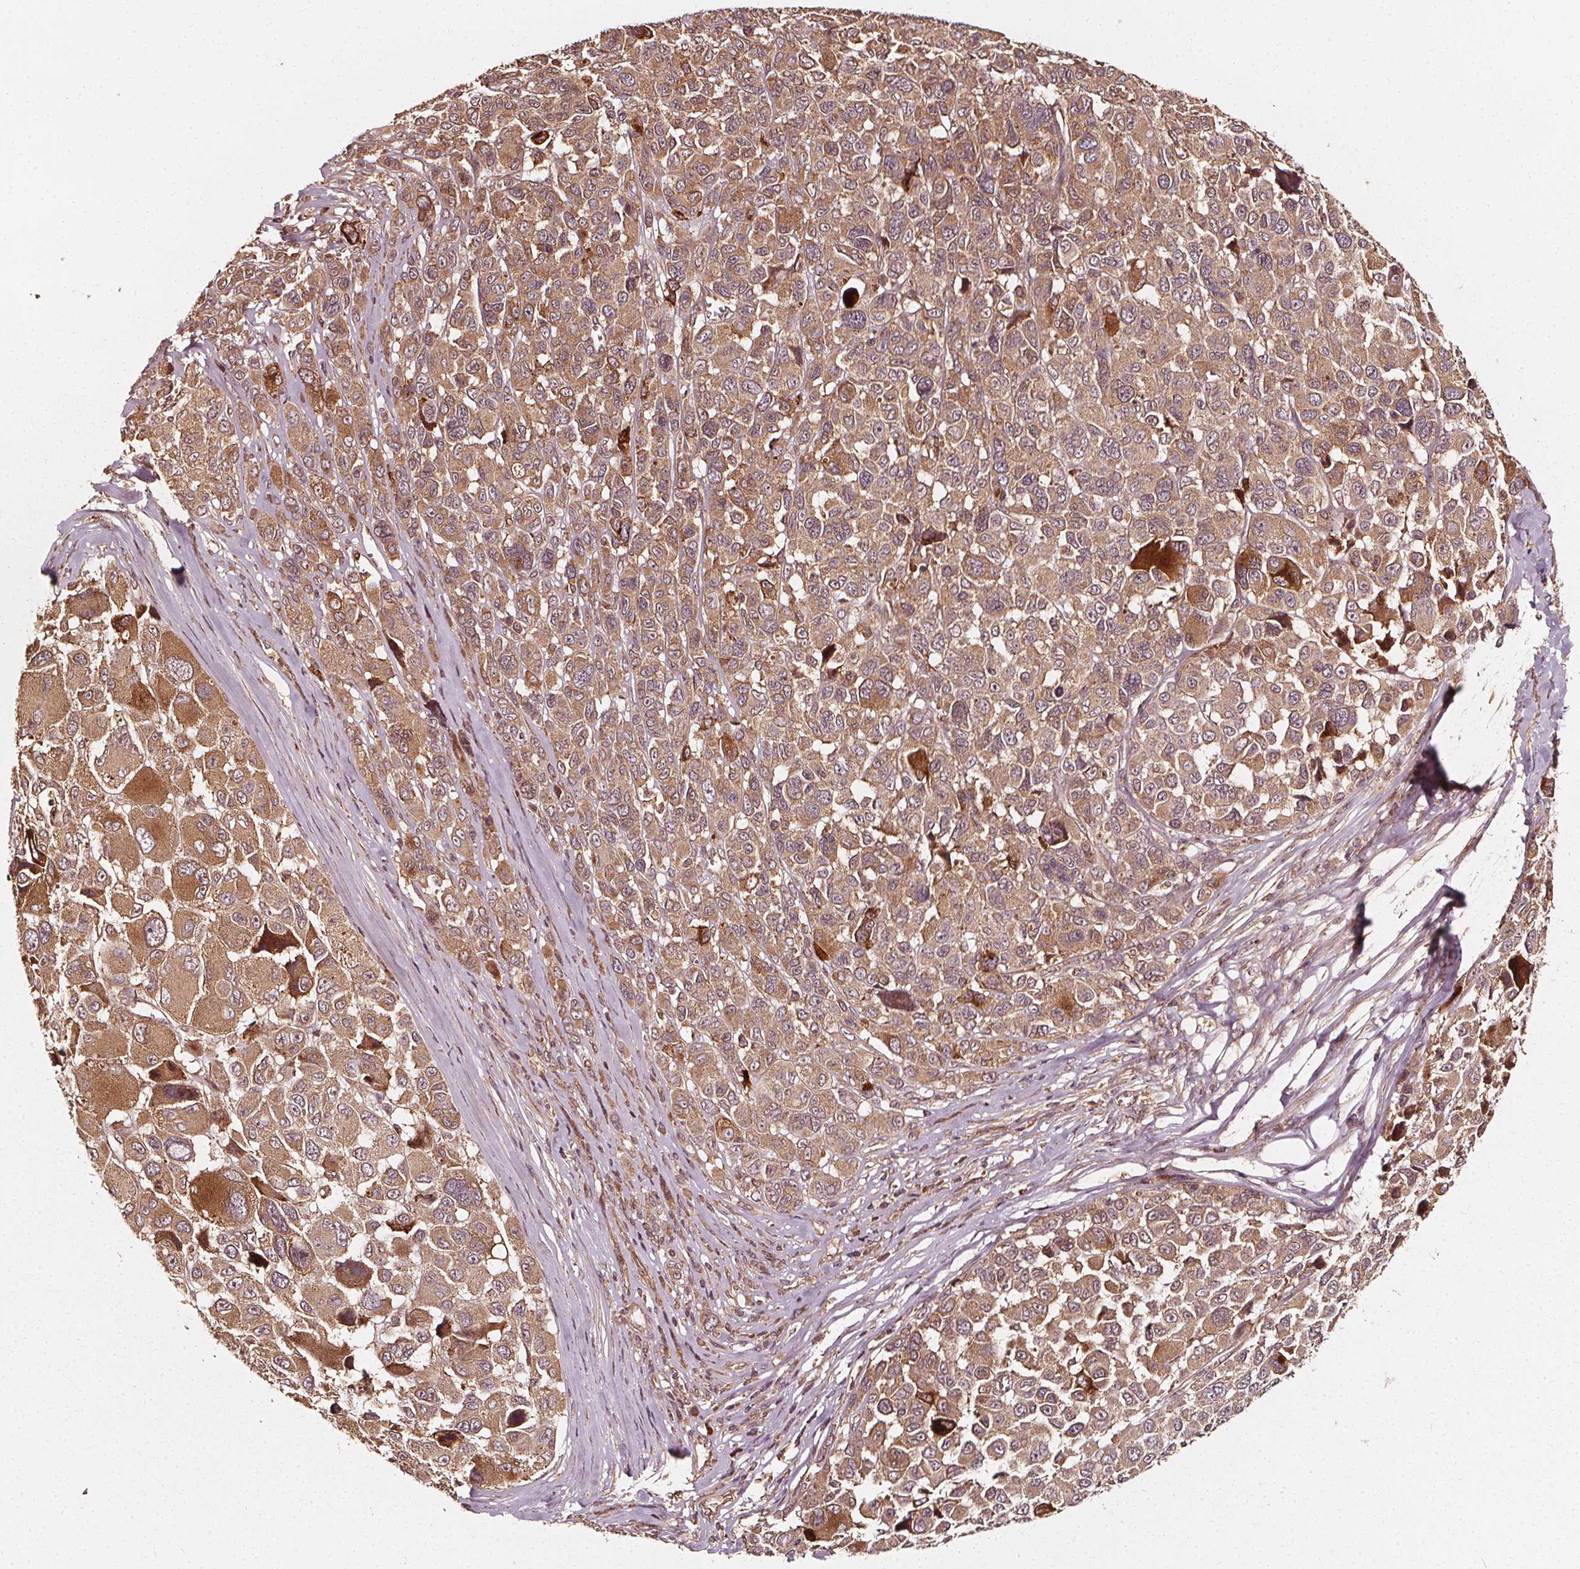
{"staining": {"intensity": "moderate", "quantity": ">75%", "location": "cytoplasmic/membranous"}, "tissue": "melanoma", "cell_type": "Tumor cells", "image_type": "cancer", "snomed": [{"axis": "morphology", "description": "Malignant melanoma, NOS"}, {"axis": "topography", "description": "Skin"}], "caption": "Tumor cells display moderate cytoplasmic/membranous positivity in approximately >75% of cells in melanoma.", "gene": "NPC1", "patient": {"sex": "female", "age": 66}}